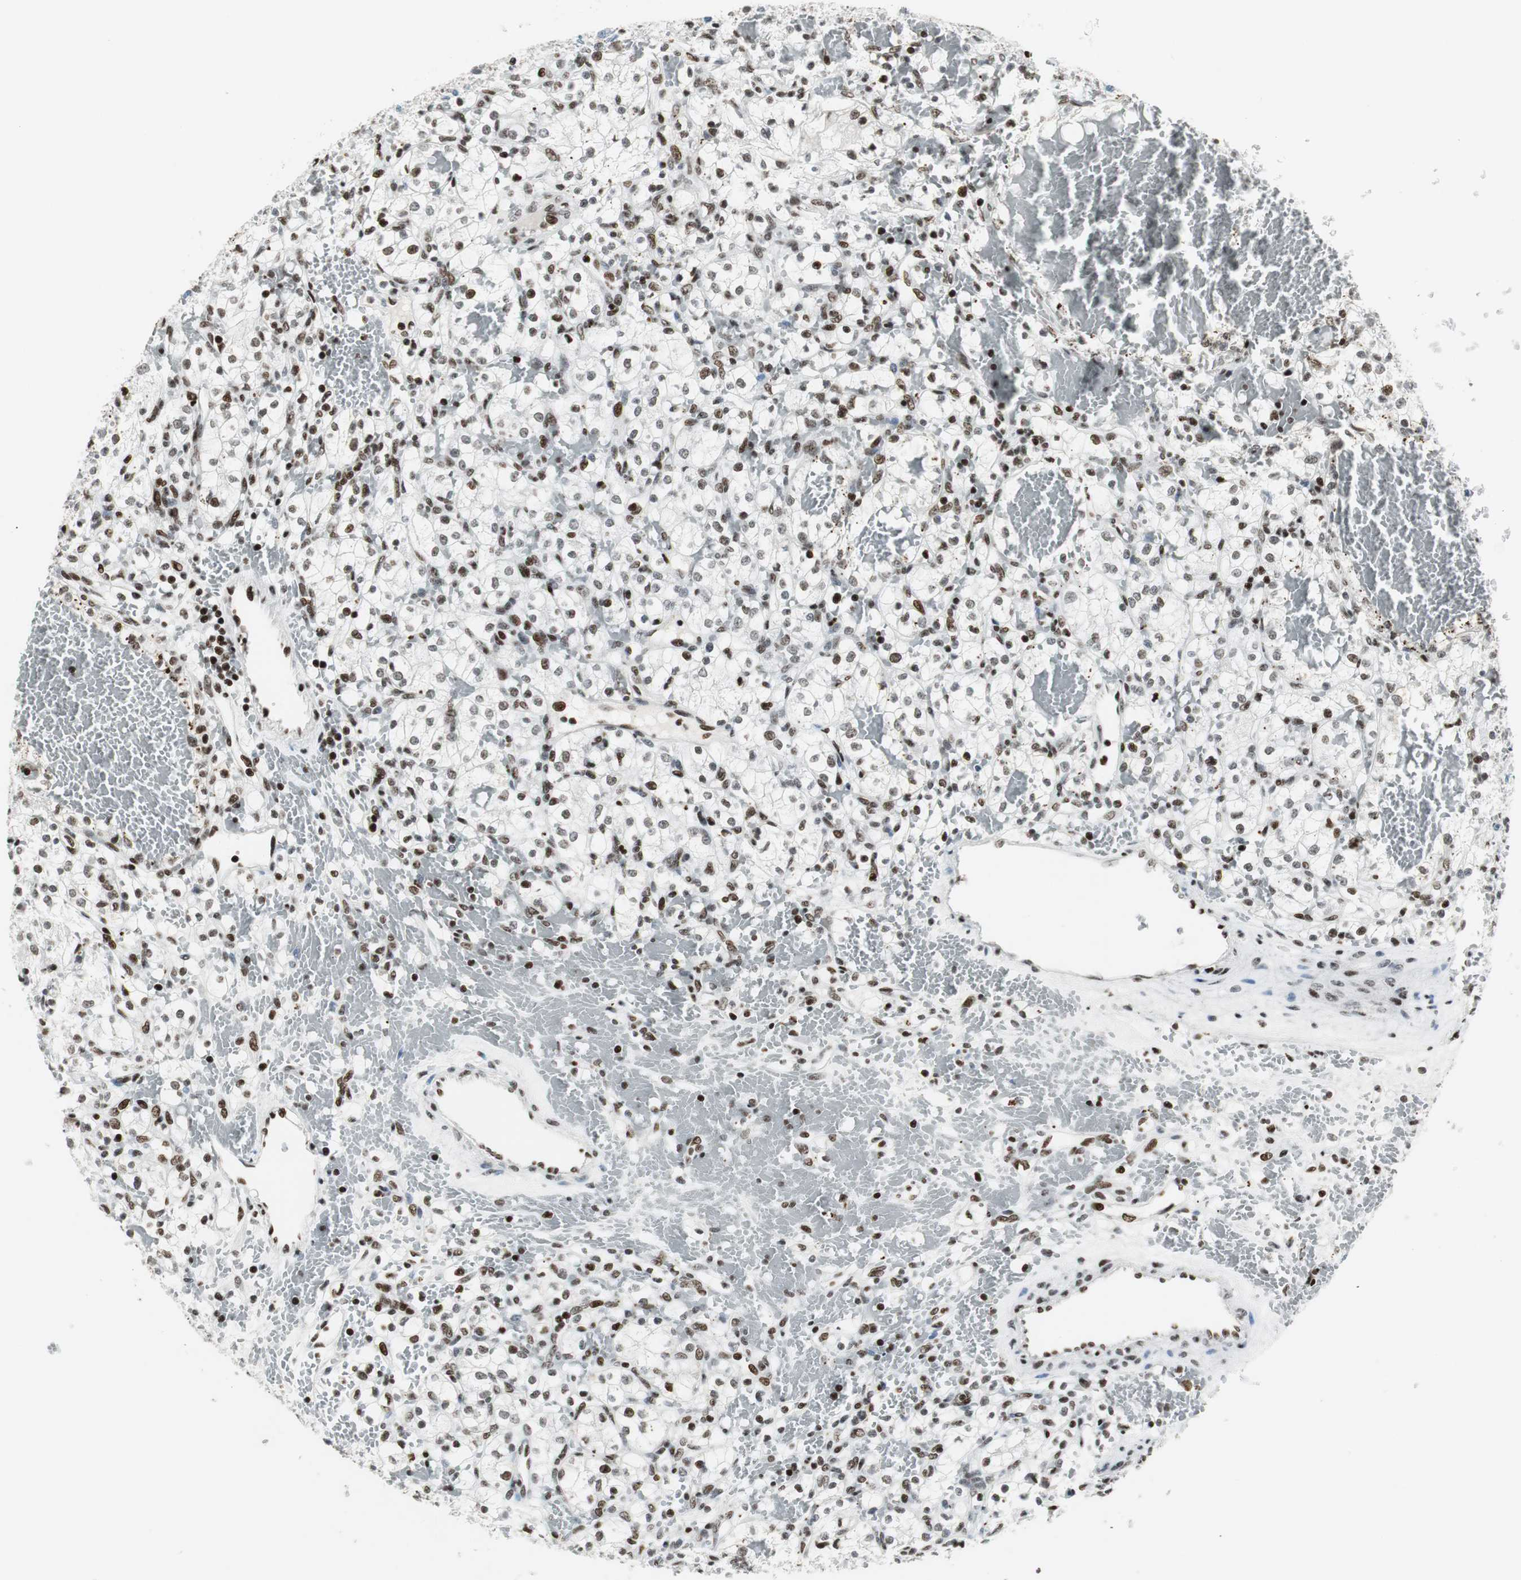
{"staining": {"intensity": "moderate", "quantity": "25%-75%", "location": "nuclear"}, "tissue": "renal cancer", "cell_type": "Tumor cells", "image_type": "cancer", "snomed": [{"axis": "morphology", "description": "Adenocarcinoma, NOS"}, {"axis": "topography", "description": "Kidney"}], "caption": "IHC (DAB) staining of renal cancer (adenocarcinoma) exhibits moderate nuclear protein staining in approximately 25%-75% of tumor cells.", "gene": "RBBP4", "patient": {"sex": "female", "age": 60}}